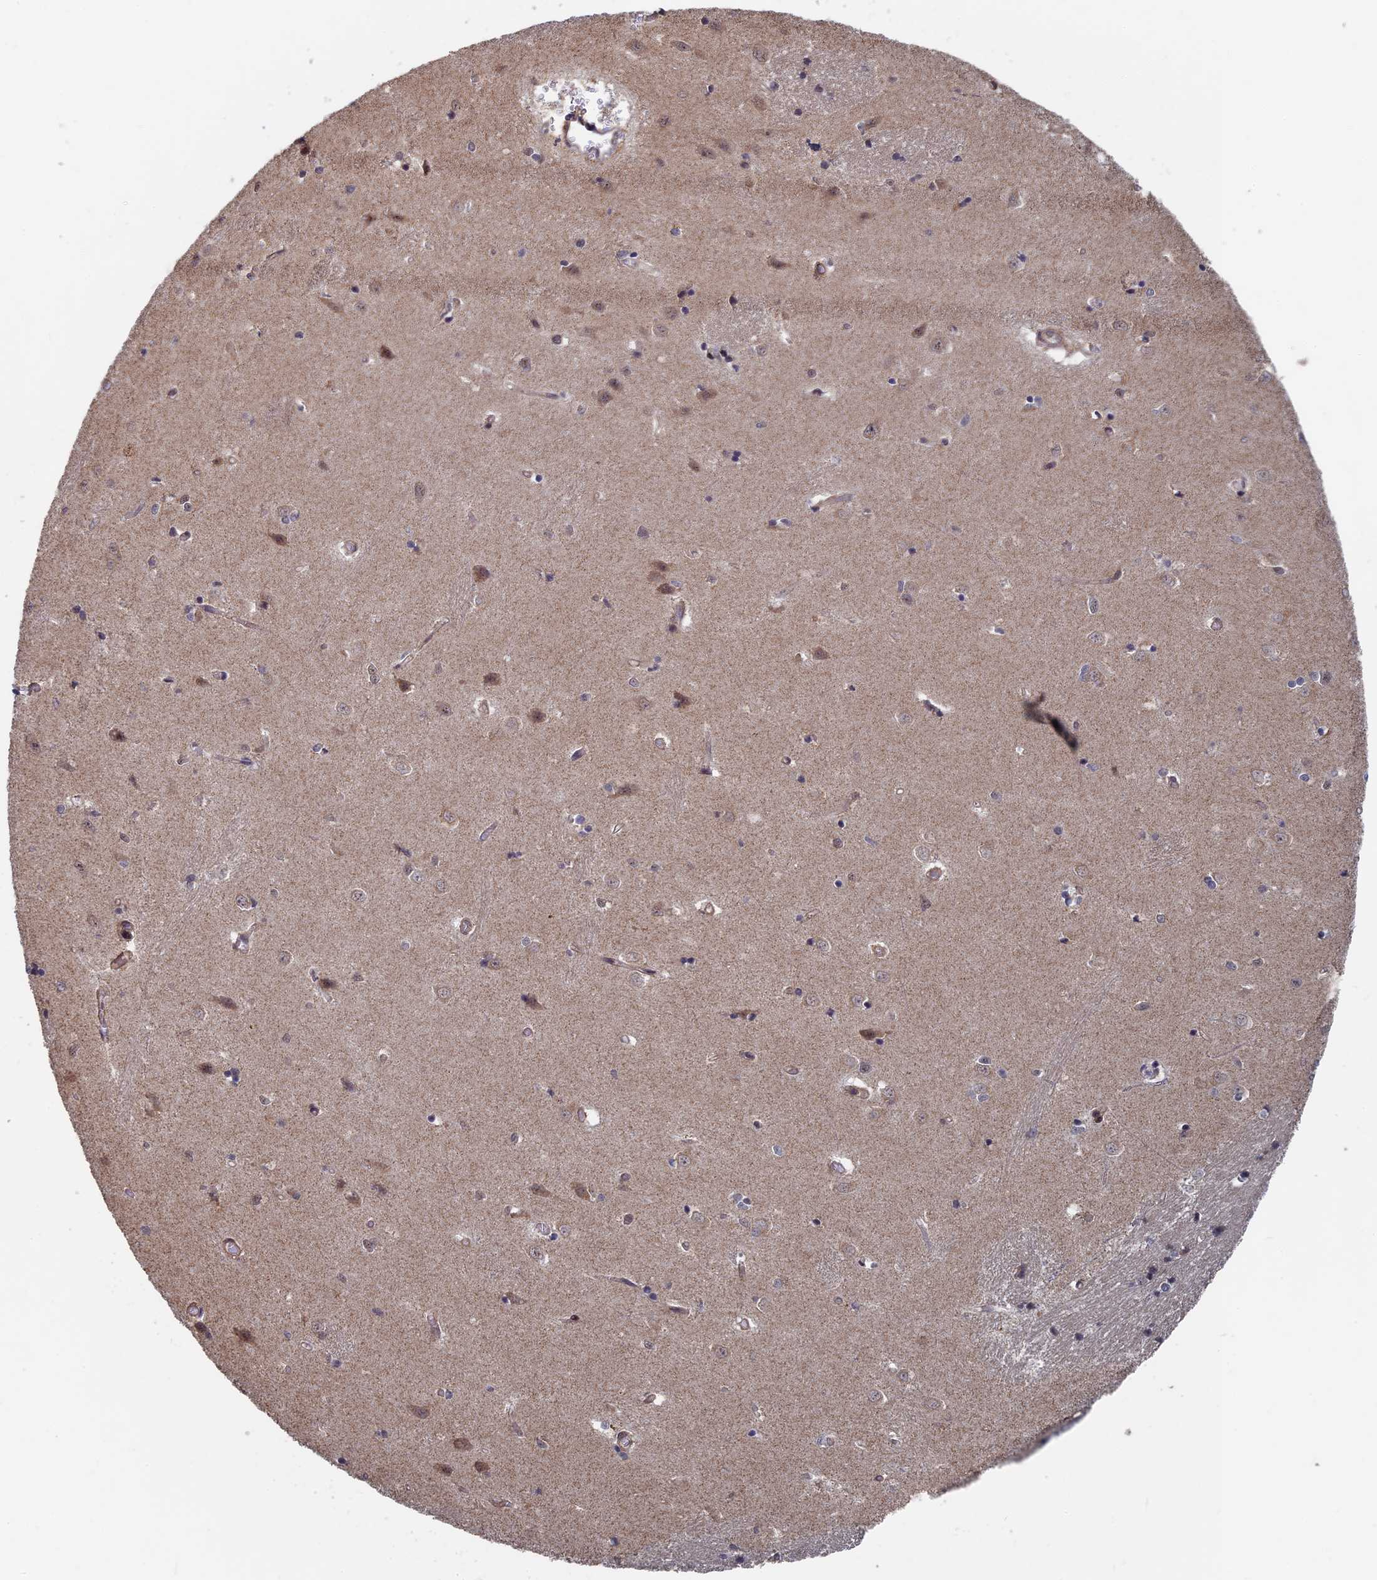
{"staining": {"intensity": "weak", "quantity": "25%-75%", "location": "cytoplasmic/membranous"}, "tissue": "caudate", "cell_type": "Glial cells", "image_type": "normal", "snomed": [{"axis": "morphology", "description": "Normal tissue, NOS"}, {"axis": "topography", "description": "Lateral ventricle wall"}], "caption": "About 25%-75% of glial cells in unremarkable caudate exhibit weak cytoplasmic/membranous protein staining as visualized by brown immunohistochemical staining.", "gene": "KIAA1328", "patient": {"sex": "male", "age": 37}}